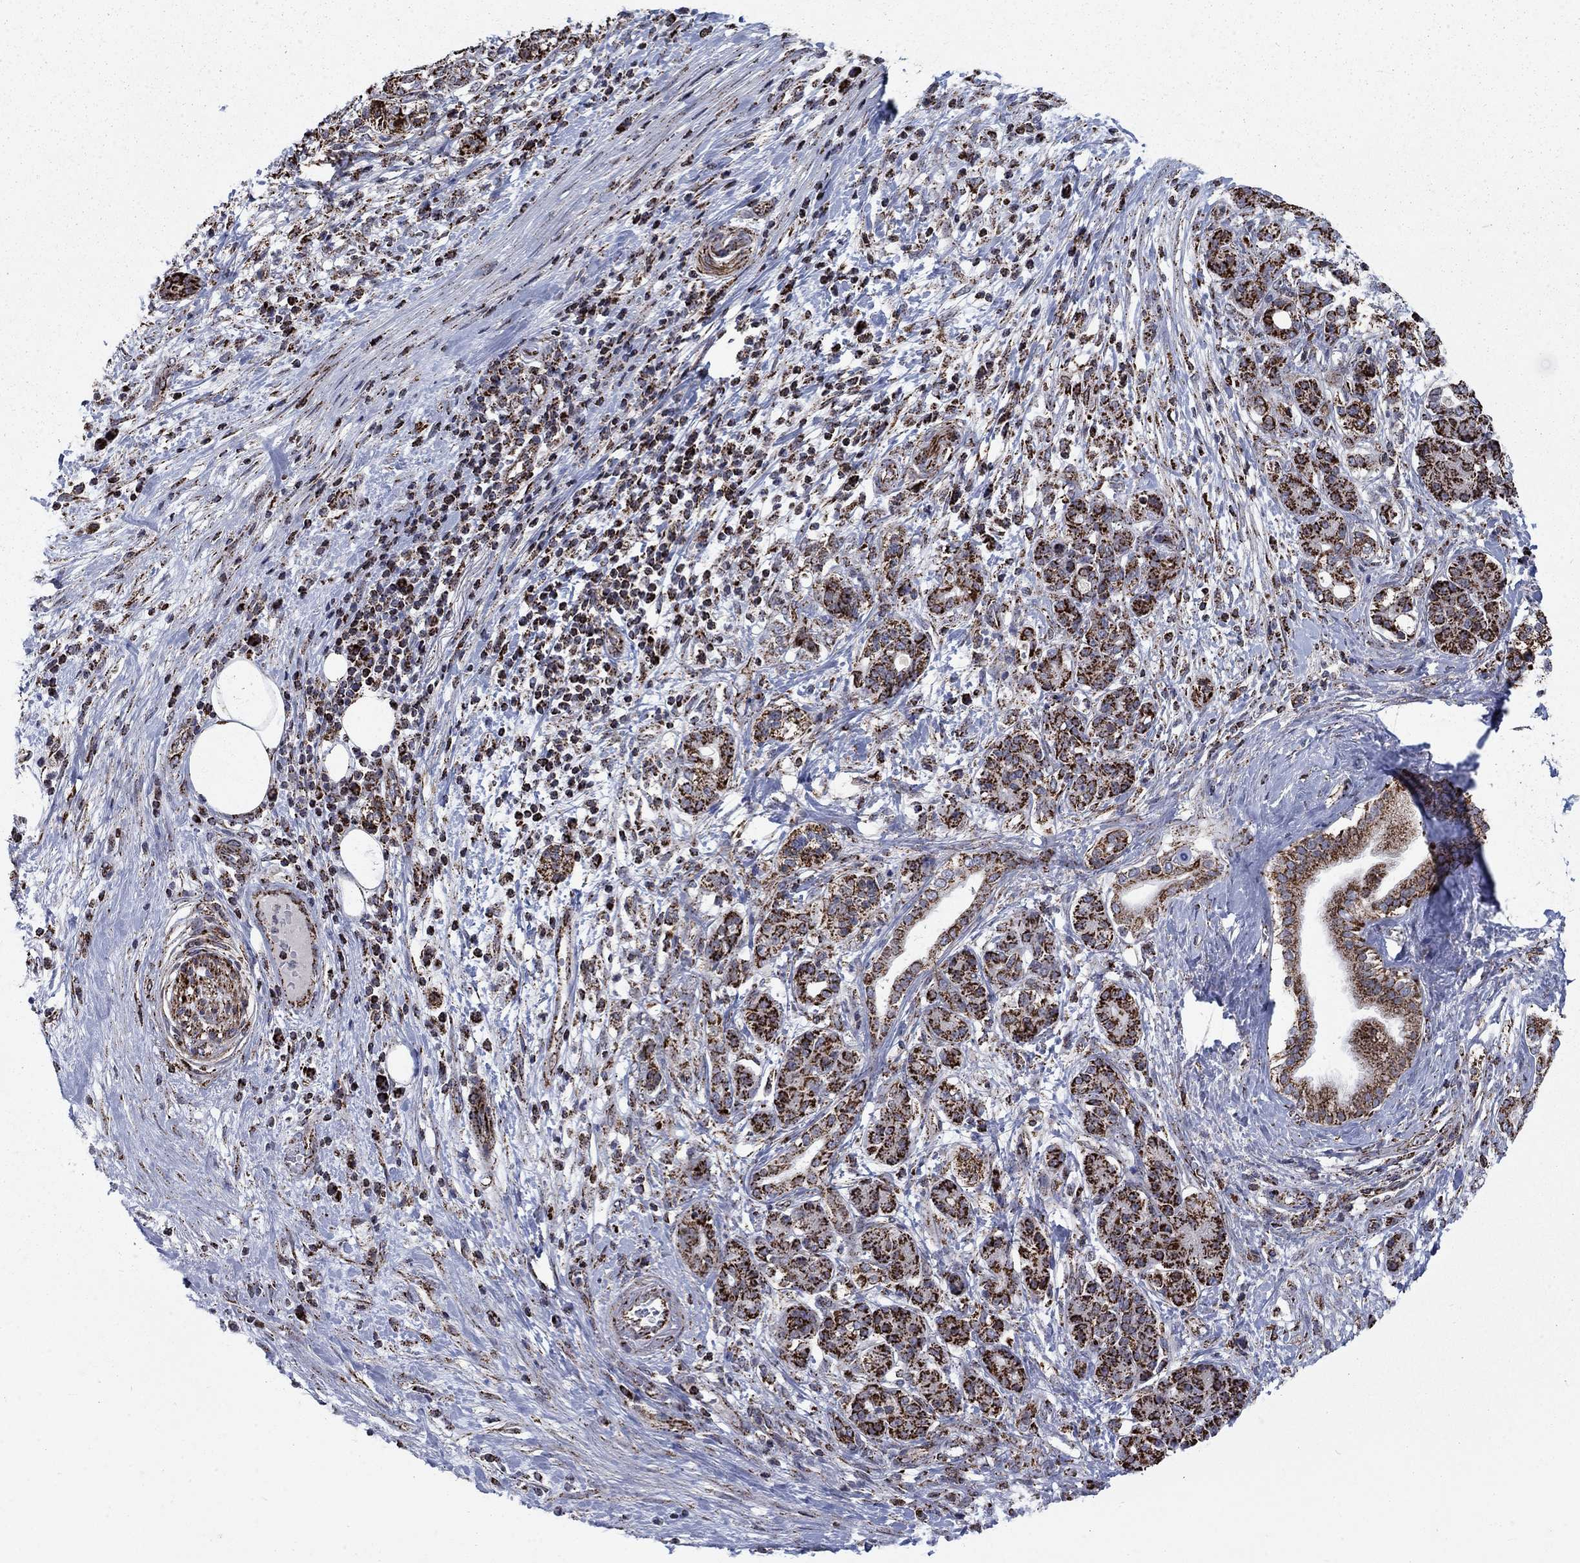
{"staining": {"intensity": "strong", "quantity": ">75%", "location": "cytoplasmic/membranous"}, "tissue": "pancreatic cancer", "cell_type": "Tumor cells", "image_type": "cancer", "snomed": [{"axis": "morphology", "description": "Adenocarcinoma, NOS"}, {"axis": "topography", "description": "Pancreas"}], "caption": "Immunohistochemistry (IHC) of pancreatic adenocarcinoma reveals high levels of strong cytoplasmic/membranous expression in about >75% of tumor cells.", "gene": "MOAP1", "patient": {"sex": "female", "age": 73}}